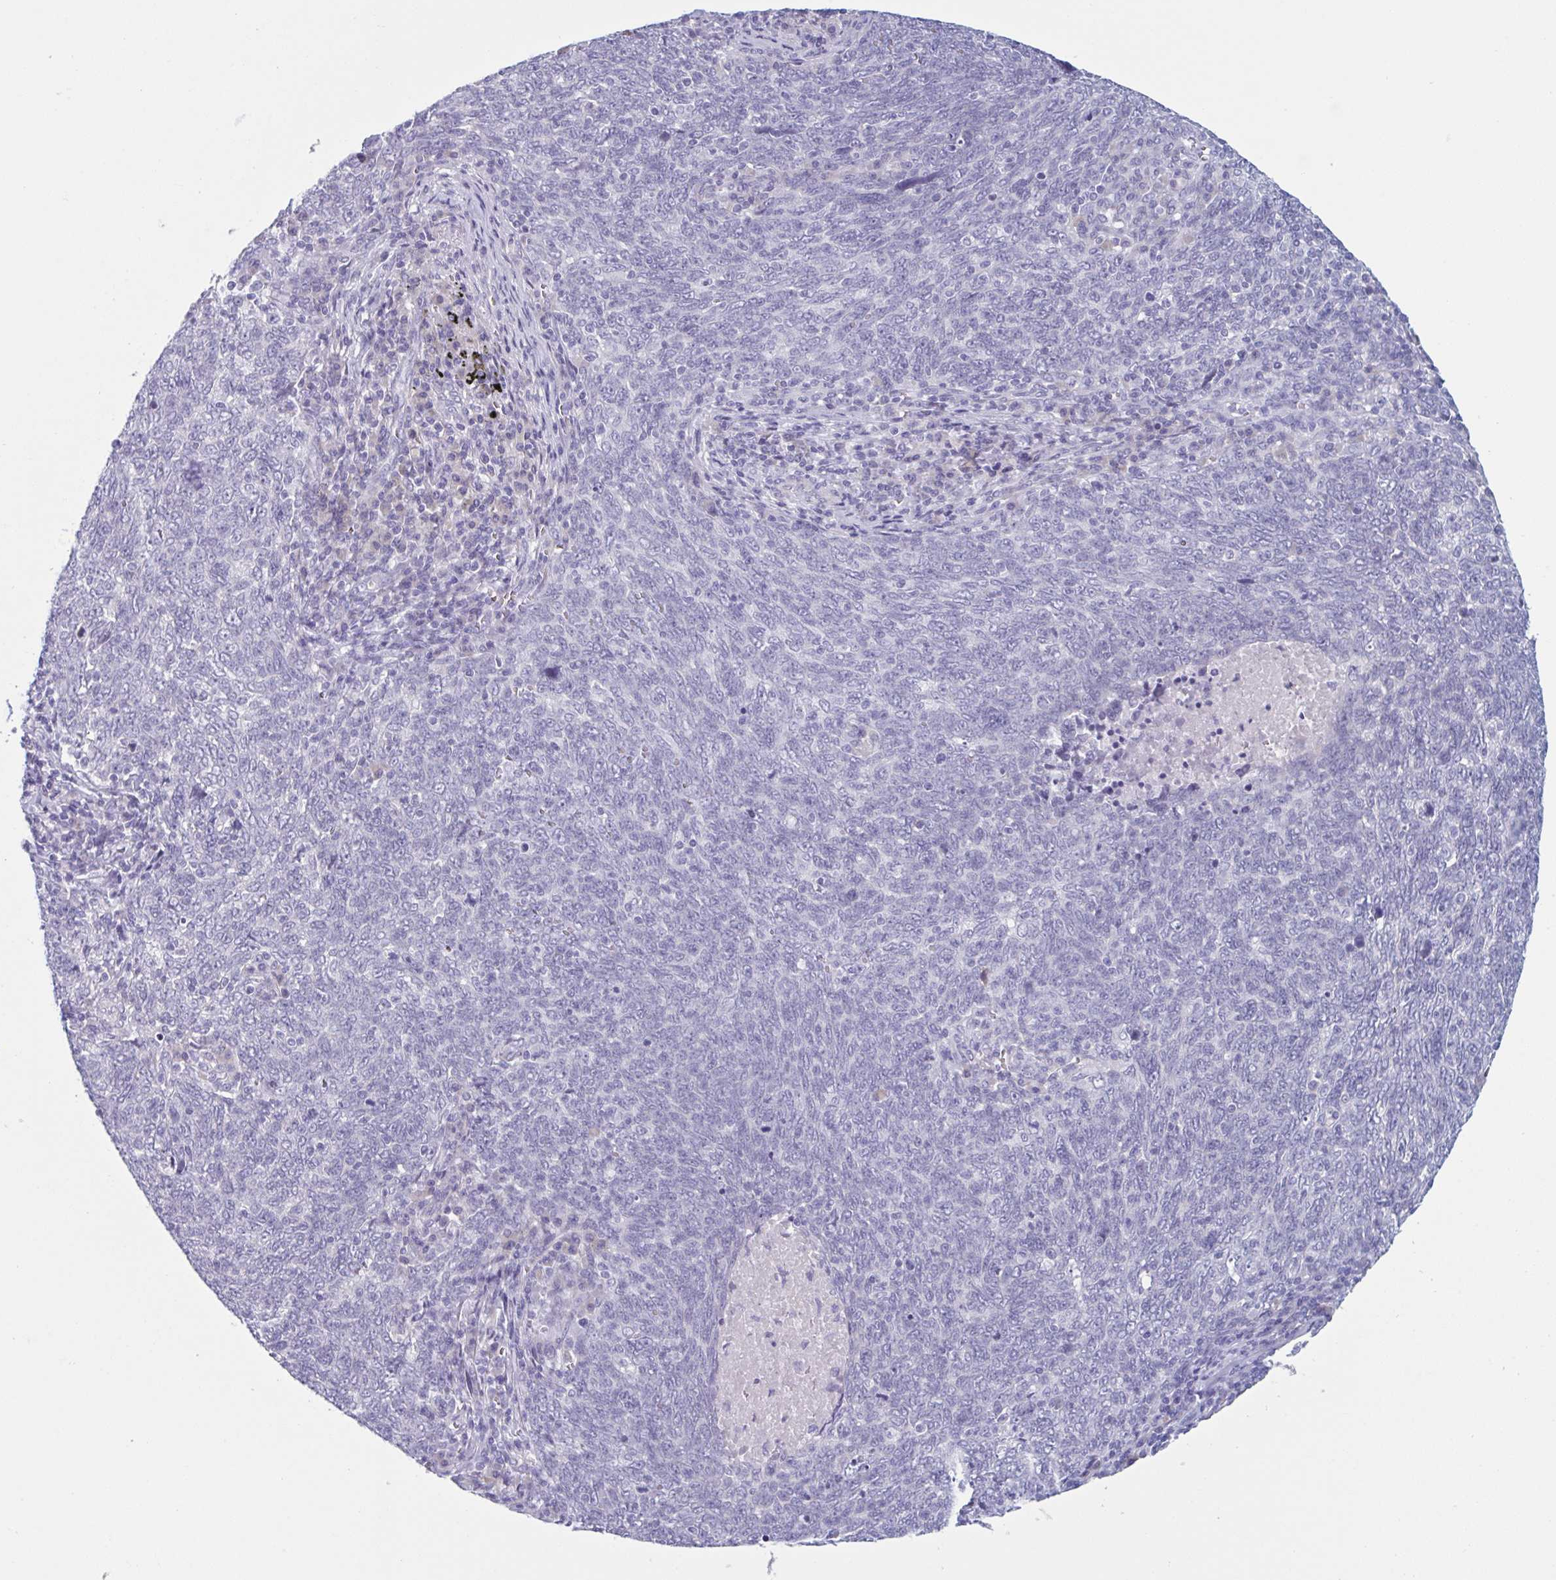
{"staining": {"intensity": "negative", "quantity": "none", "location": "none"}, "tissue": "lung cancer", "cell_type": "Tumor cells", "image_type": "cancer", "snomed": [{"axis": "morphology", "description": "Squamous cell carcinoma, NOS"}, {"axis": "topography", "description": "Lung"}], "caption": "This is an immunohistochemistry (IHC) histopathology image of human lung squamous cell carcinoma. There is no expression in tumor cells.", "gene": "HSD11B2", "patient": {"sex": "female", "age": 72}}